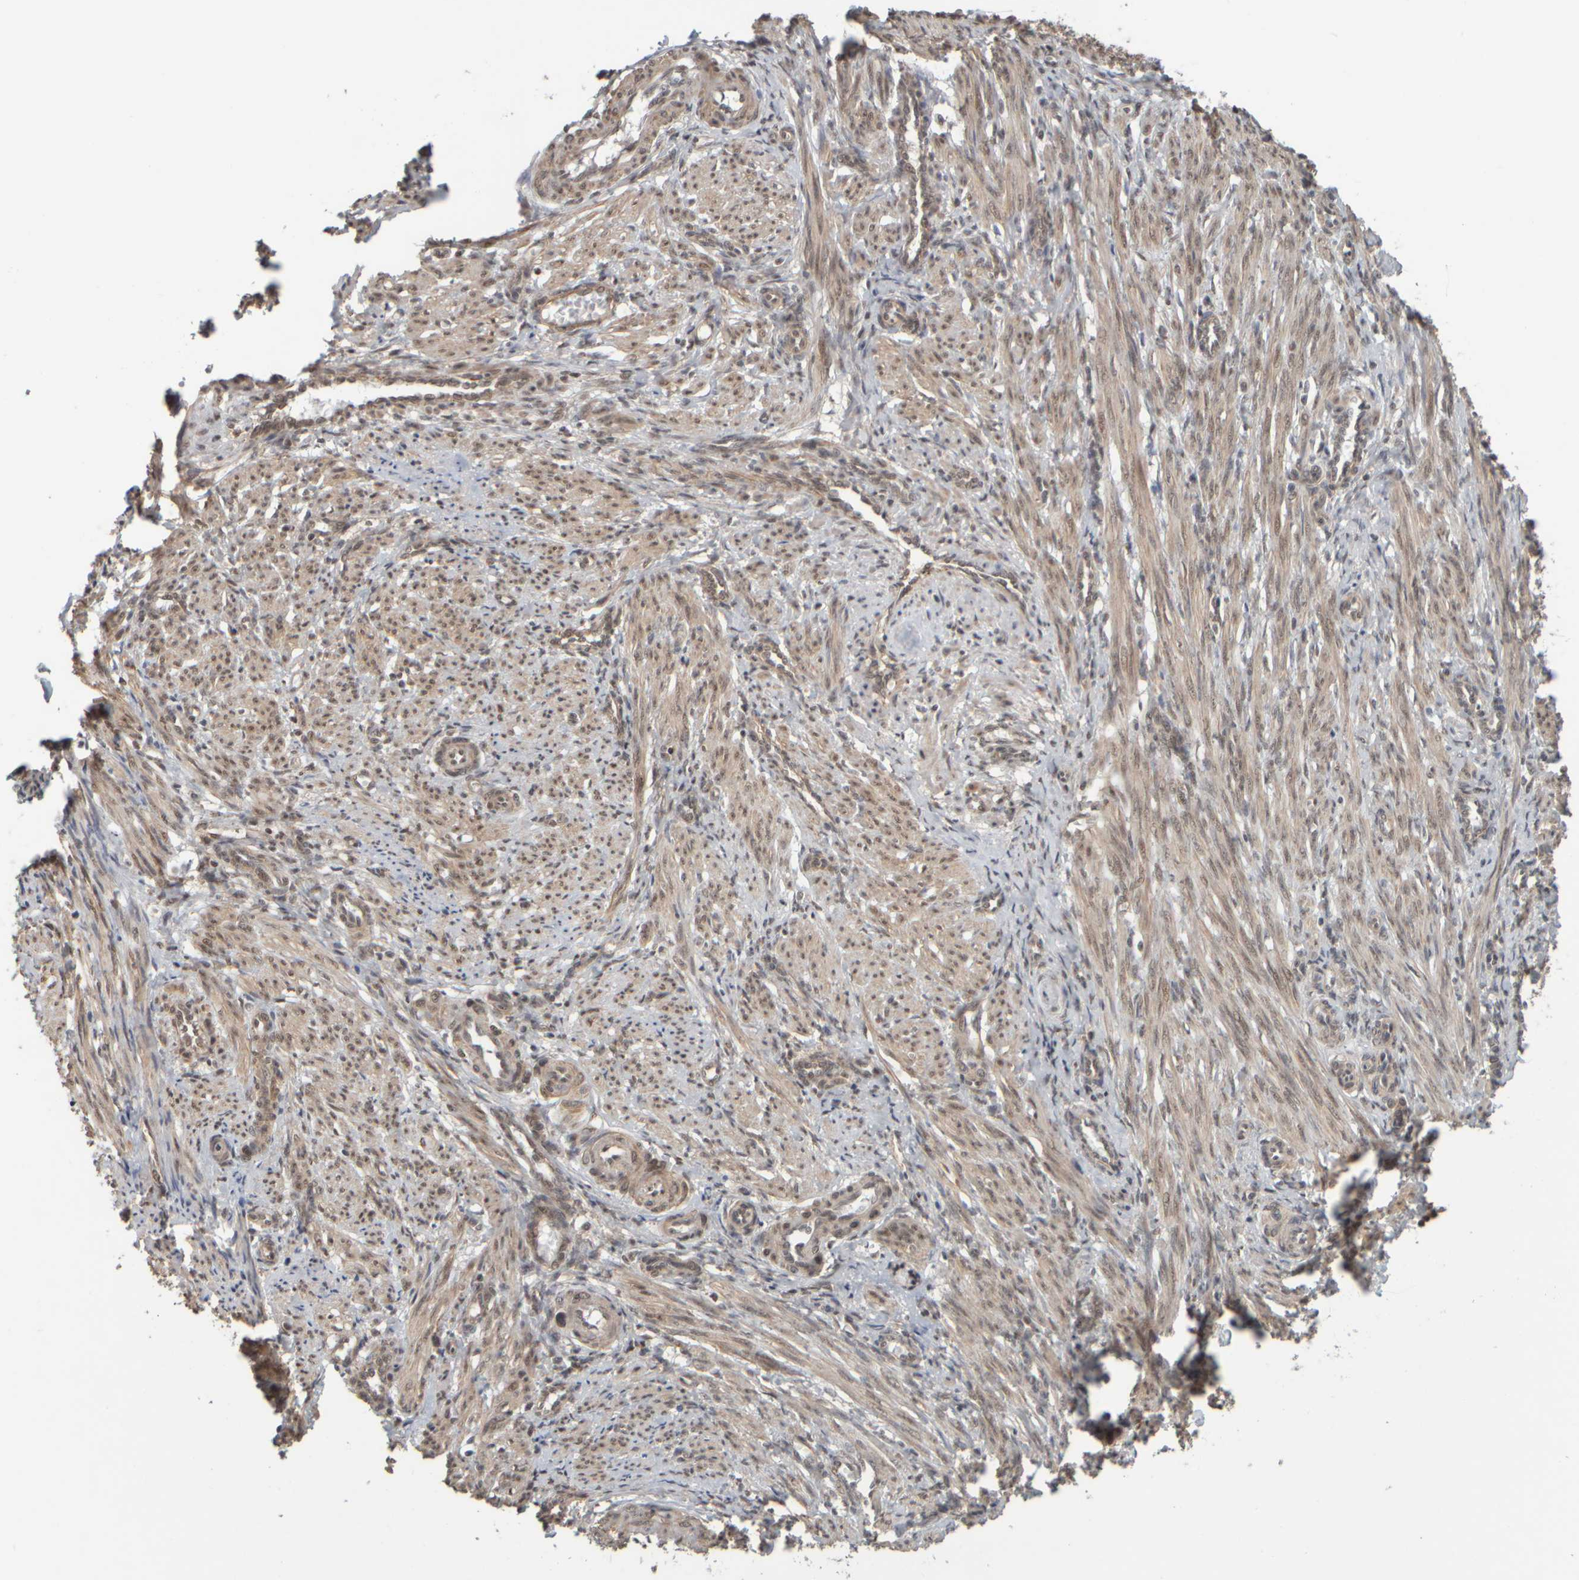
{"staining": {"intensity": "weak", "quantity": ">75%", "location": "cytoplasmic/membranous,nuclear"}, "tissue": "smooth muscle", "cell_type": "Smooth muscle cells", "image_type": "normal", "snomed": [{"axis": "morphology", "description": "Normal tissue, NOS"}, {"axis": "topography", "description": "Endometrium"}], "caption": "The immunohistochemical stain shows weak cytoplasmic/membranous,nuclear staining in smooth muscle cells of benign smooth muscle. Immunohistochemistry (ihc) stains the protein in brown and the nuclei are stained blue.", "gene": "SYNRG", "patient": {"sex": "female", "age": 33}}